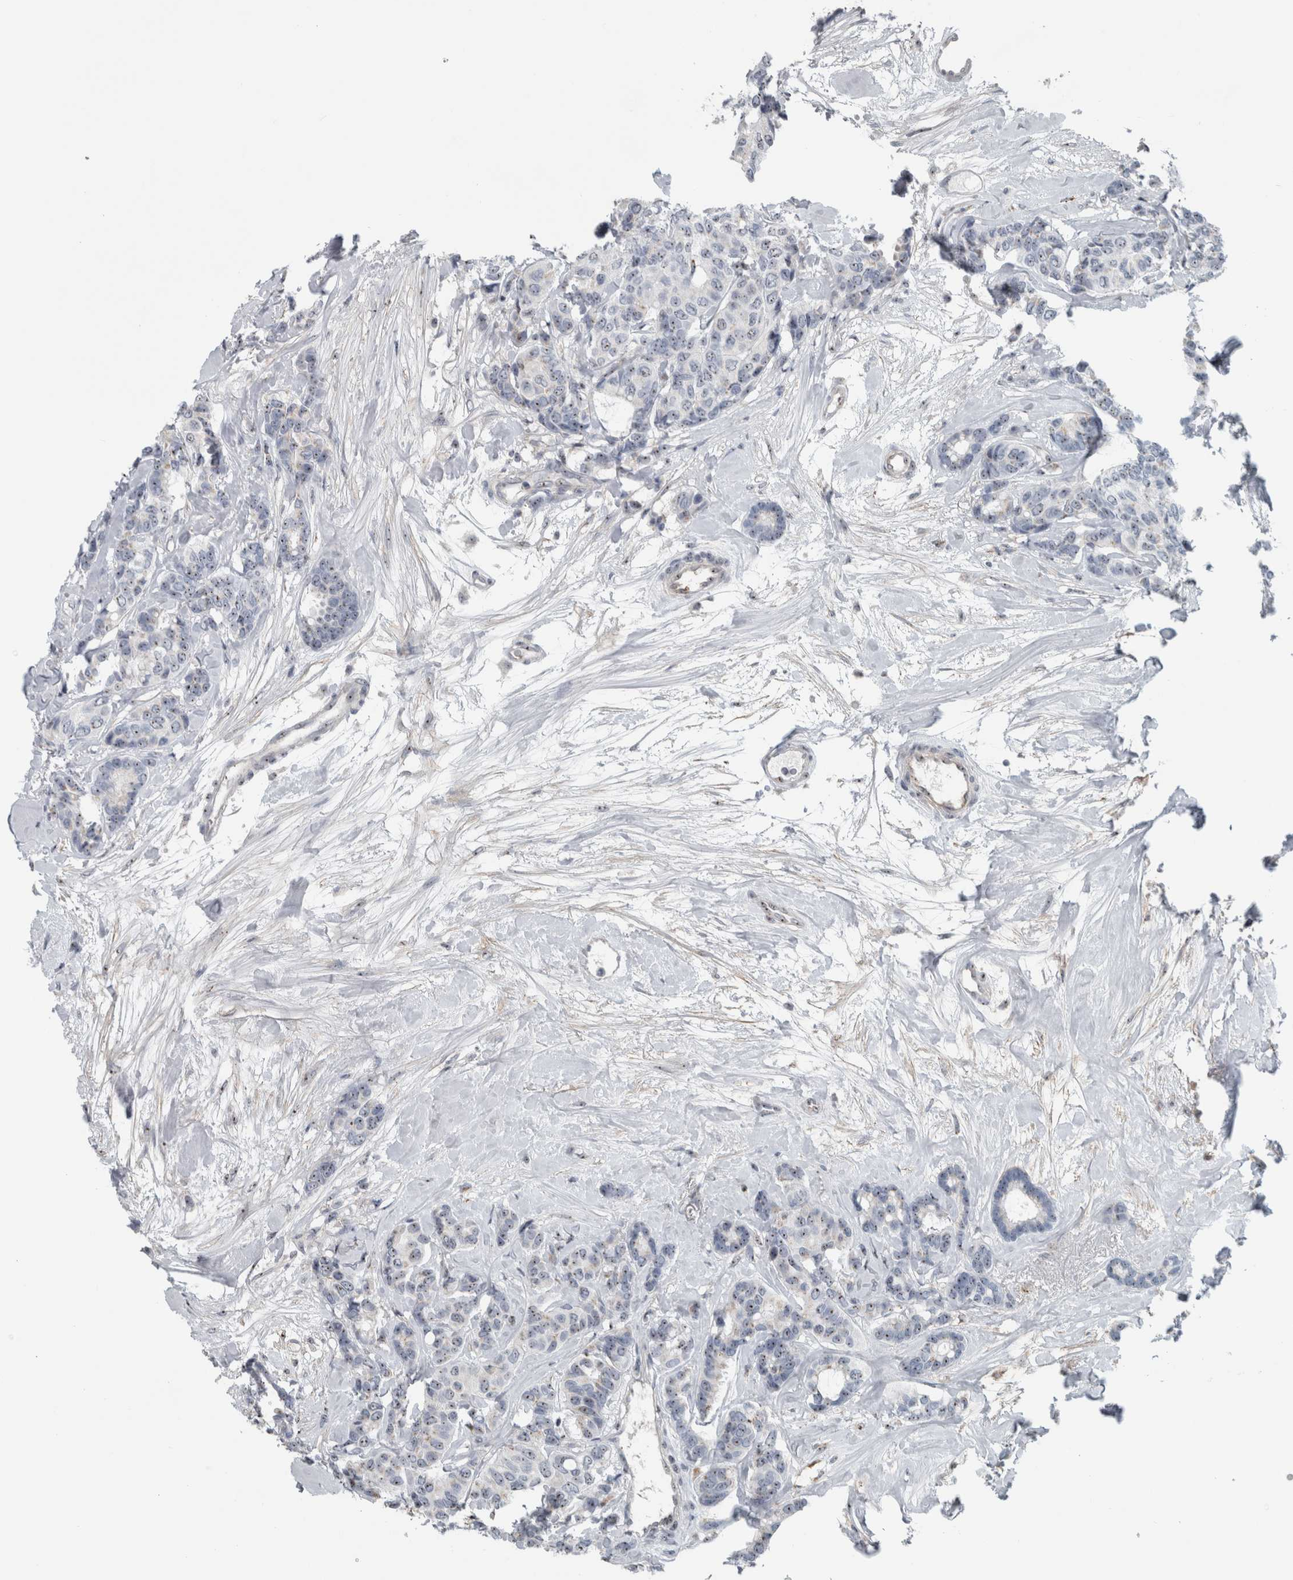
{"staining": {"intensity": "weak", "quantity": ">75%", "location": "nuclear"}, "tissue": "breast cancer", "cell_type": "Tumor cells", "image_type": "cancer", "snomed": [{"axis": "morphology", "description": "Duct carcinoma"}, {"axis": "topography", "description": "Breast"}], "caption": "The immunohistochemical stain highlights weak nuclear staining in tumor cells of intraductal carcinoma (breast) tissue.", "gene": "UTP6", "patient": {"sex": "female", "age": 87}}